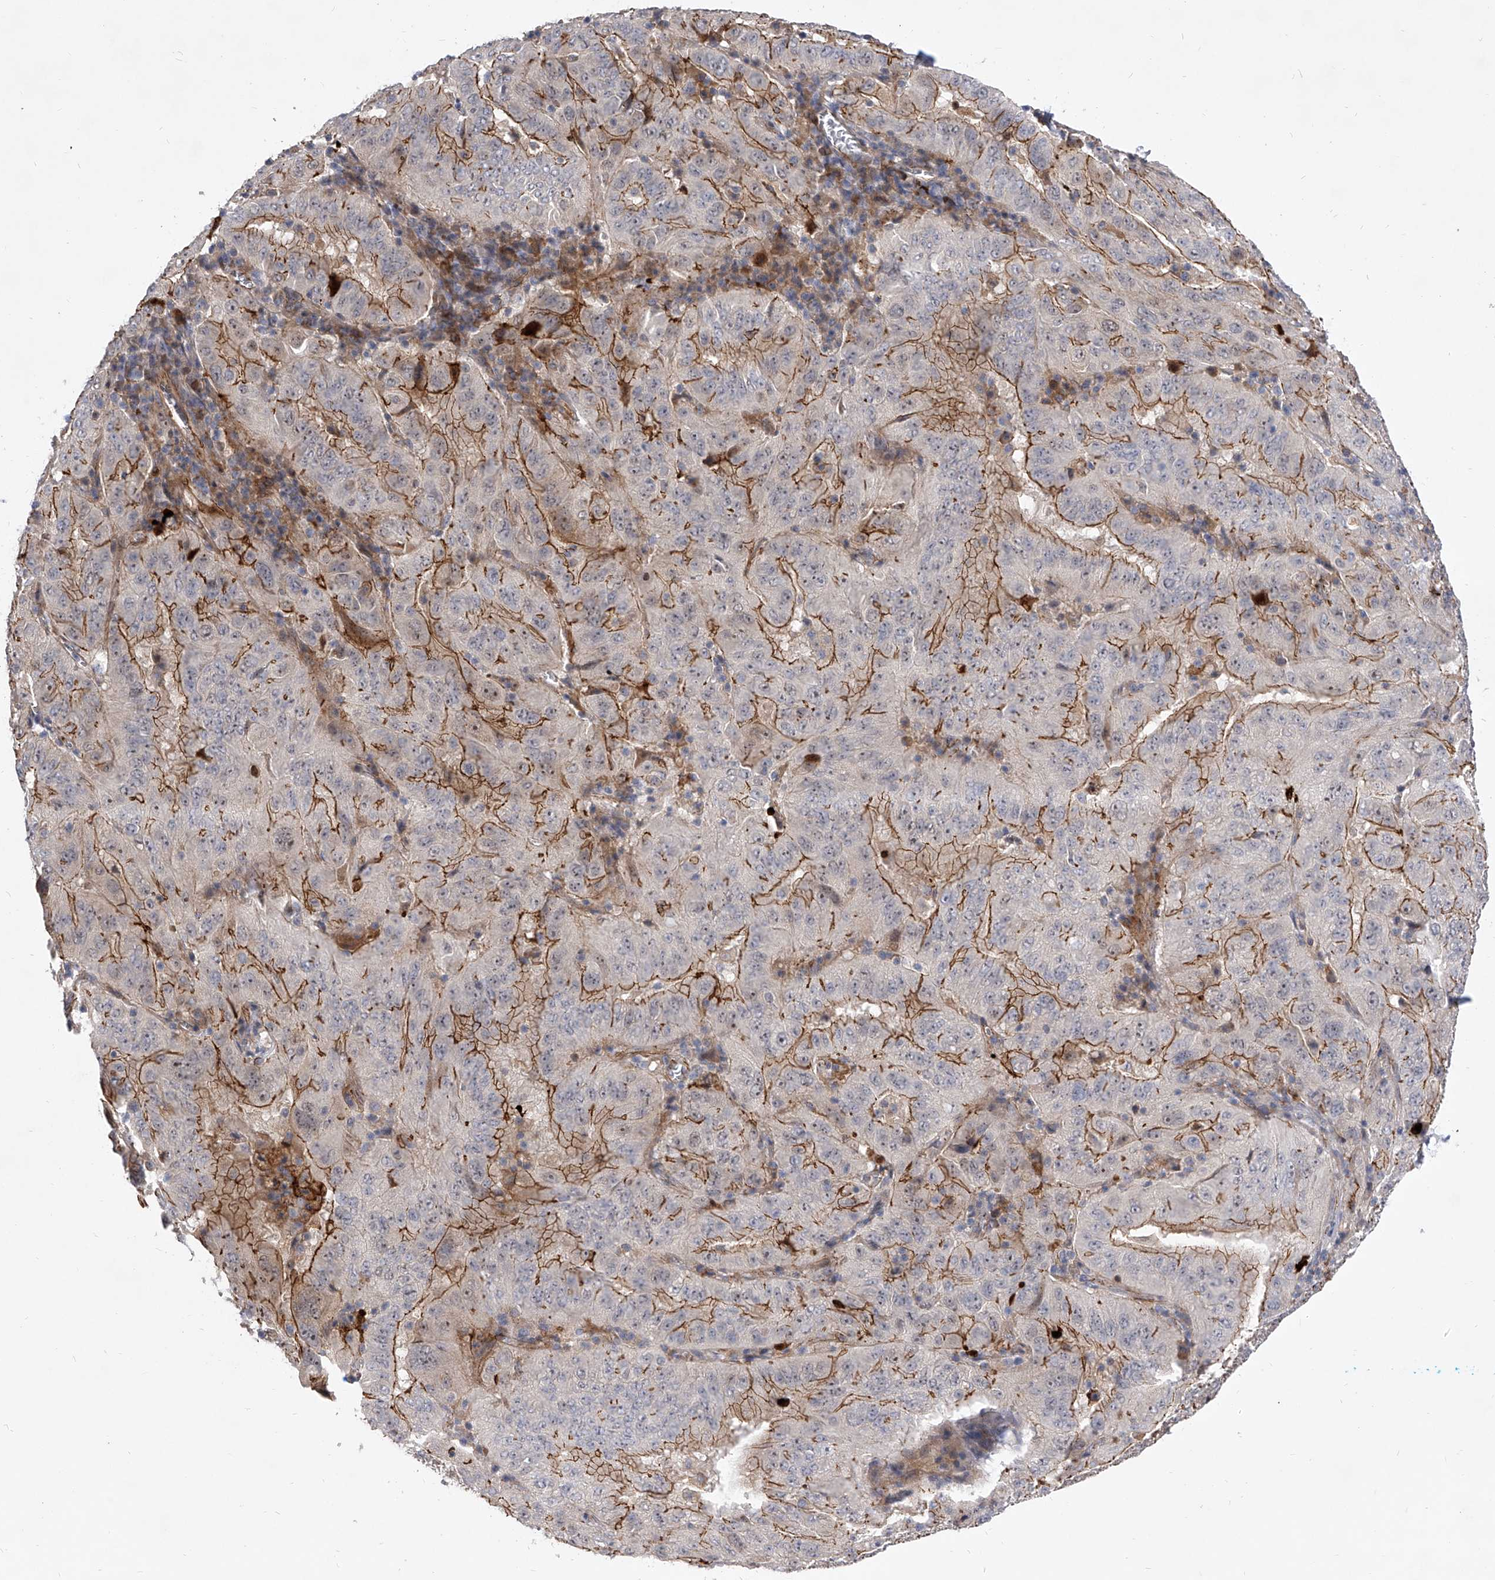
{"staining": {"intensity": "moderate", "quantity": "25%-75%", "location": "cytoplasmic/membranous"}, "tissue": "pancreatic cancer", "cell_type": "Tumor cells", "image_type": "cancer", "snomed": [{"axis": "morphology", "description": "Adenocarcinoma, NOS"}, {"axis": "topography", "description": "Pancreas"}], "caption": "Tumor cells exhibit moderate cytoplasmic/membranous staining in approximately 25%-75% of cells in adenocarcinoma (pancreatic). The staining is performed using DAB (3,3'-diaminobenzidine) brown chromogen to label protein expression. The nuclei are counter-stained blue using hematoxylin.", "gene": "MINDY4", "patient": {"sex": "male", "age": 63}}